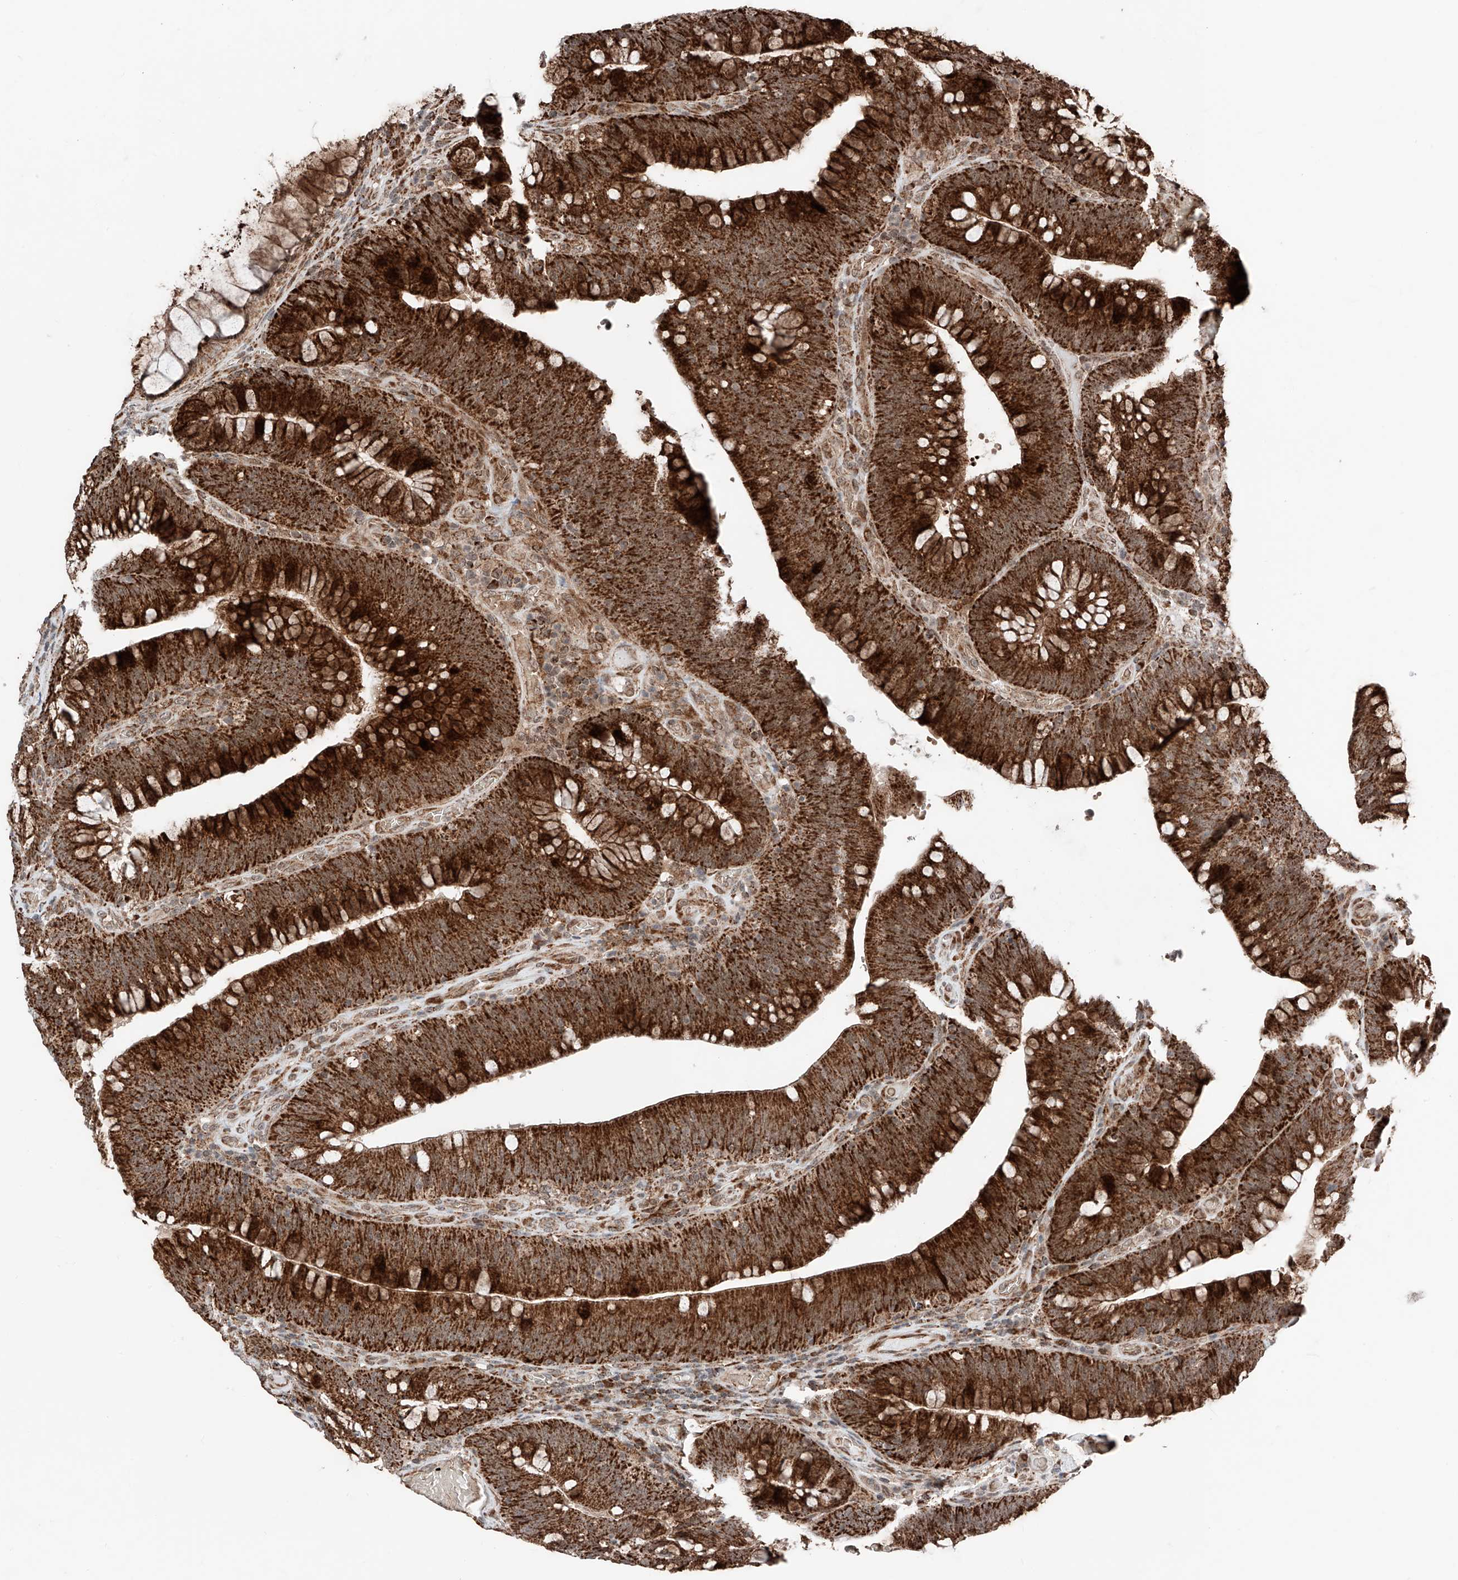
{"staining": {"intensity": "strong", "quantity": ">75%", "location": "cytoplasmic/membranous"}, "tissue": "colorectal cancer", "cell_type": "Tumor cells", "image_type": "cancer", "snomed": [{"axis": "morphology", "description": "Normal tissue, NOS"}, {"axis": "topography", "description": "Colon"}], "caption": "Protein staining of colorectal cancer tissue reveals strong cytoplasmic/membranous staining in about >75% of tumor cells.", "gene": "ZSCAN29", "patient": {"sex": "female", "age": 82}}